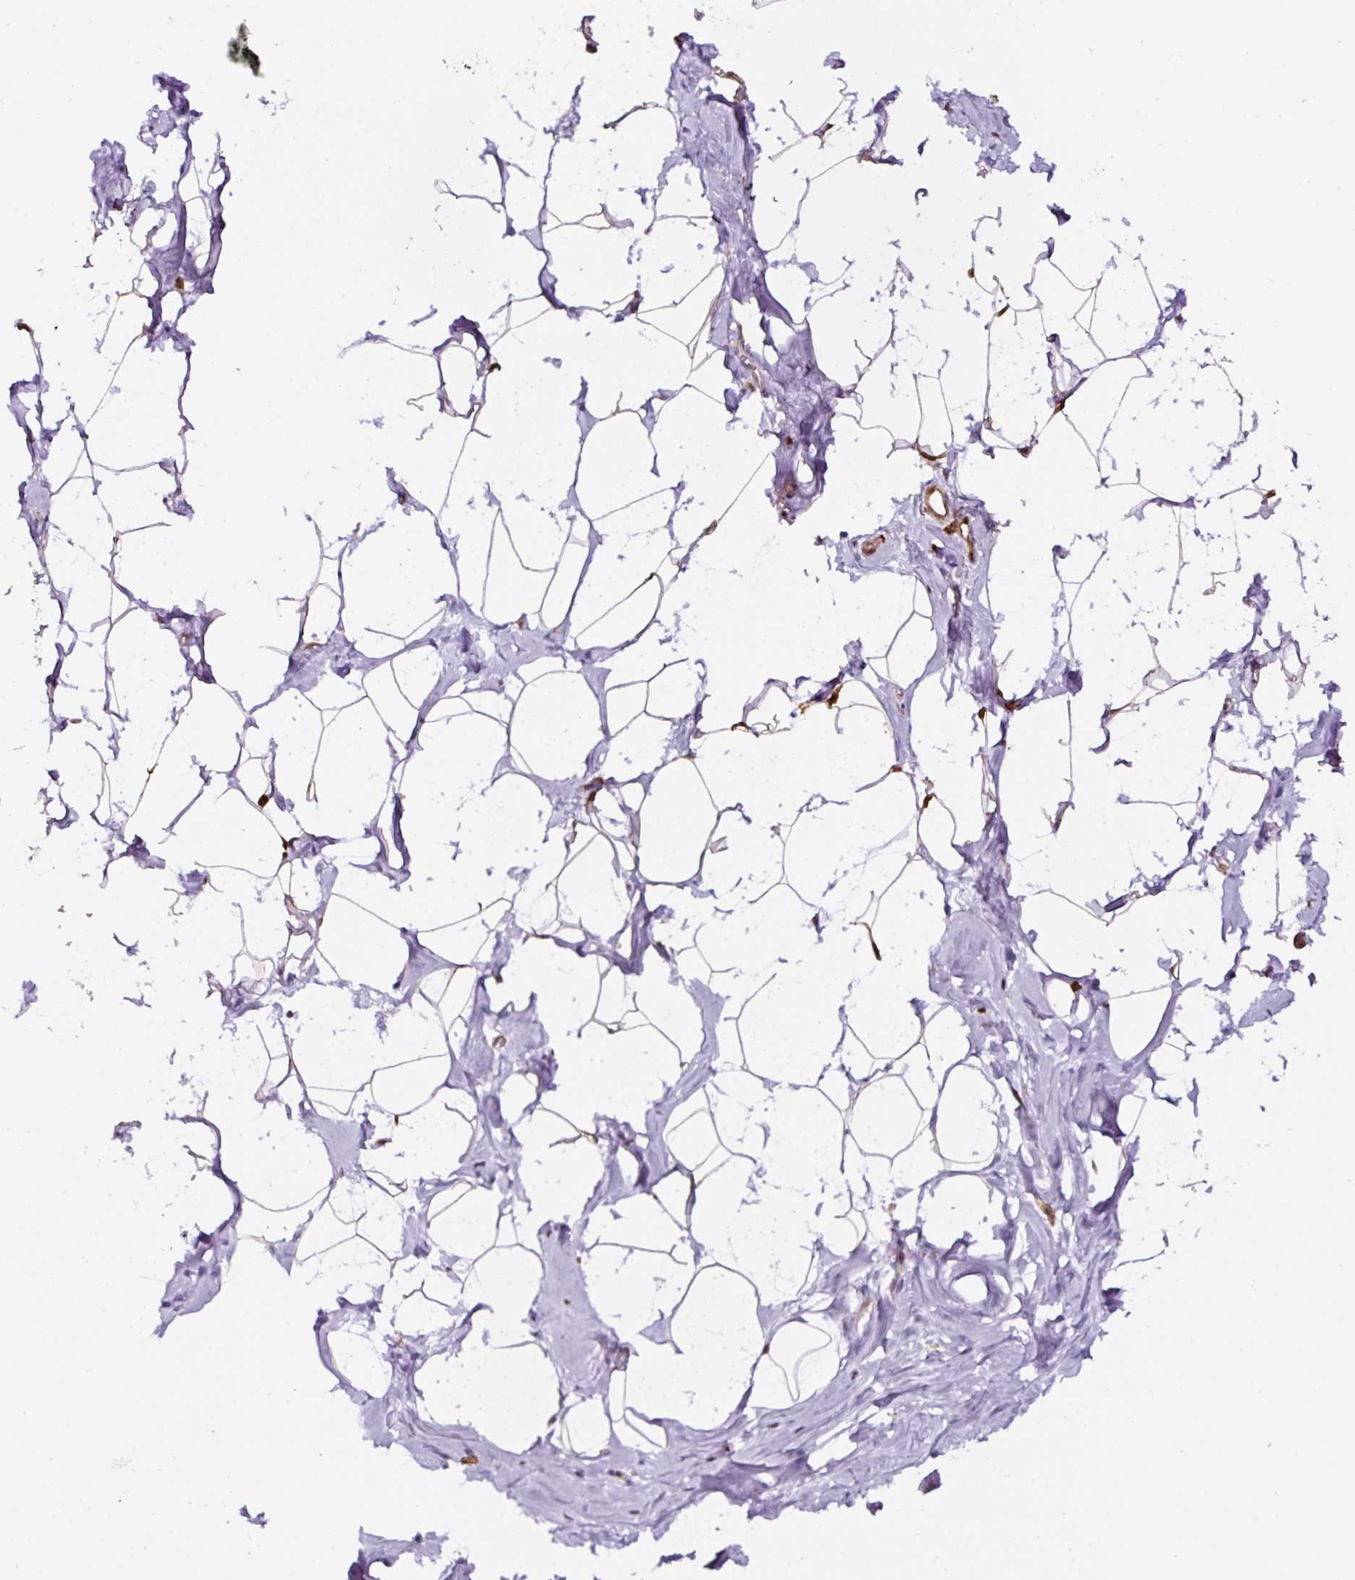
{"staining": {"intensity": "negative", "quantity": "none", "location": "none"}, "tissue": "breast", "cell_type": "Adipocytes", "image_type": "normal", "snomed": [{"axis": "morphology", "description": "Normal tissue, NOS"}, {"axis": "topography", "description": "Breast"}], "caption": "Immunohistochemistry micrograph of normal breast: human breast stained with DAB demonstrates no significant protein staining in adipocytes.", "gene": "ANXA1", "patient": {"sex": "female", "age": 32}}